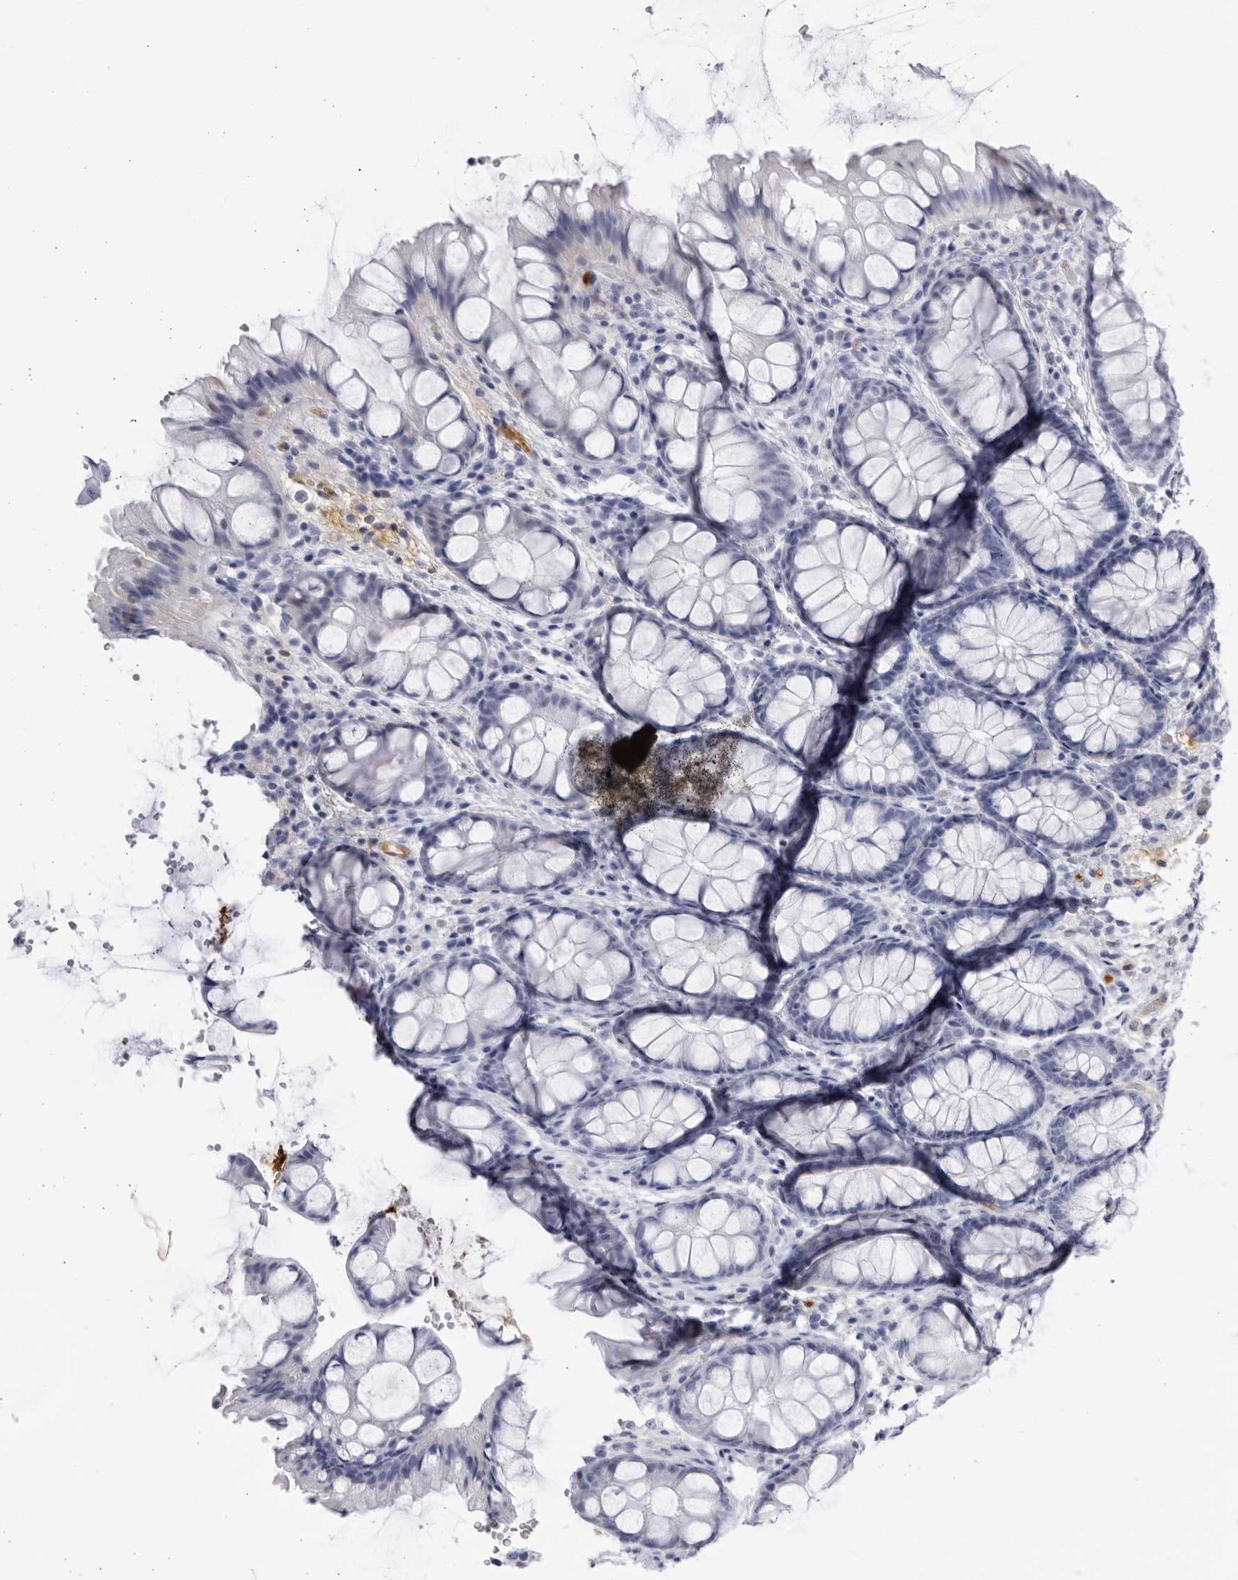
{"staining": {"intensity": "negative", "quantity": "none", "location": "none"}, "tissue": "colon", "cell_type": "Endothelial cells", "image_type": "normal", "snomed": [{"axis": "morphology", "description": "Normal tissue, NOS"}, {"axis": "topography", "description": "Colon"}], "caption": "Normal colon was stained to show a protein in brown. There is no significant positivity in endothelial cells.", "gene": "CNBD1", "patient": {"sex": "male", "age": 47}}